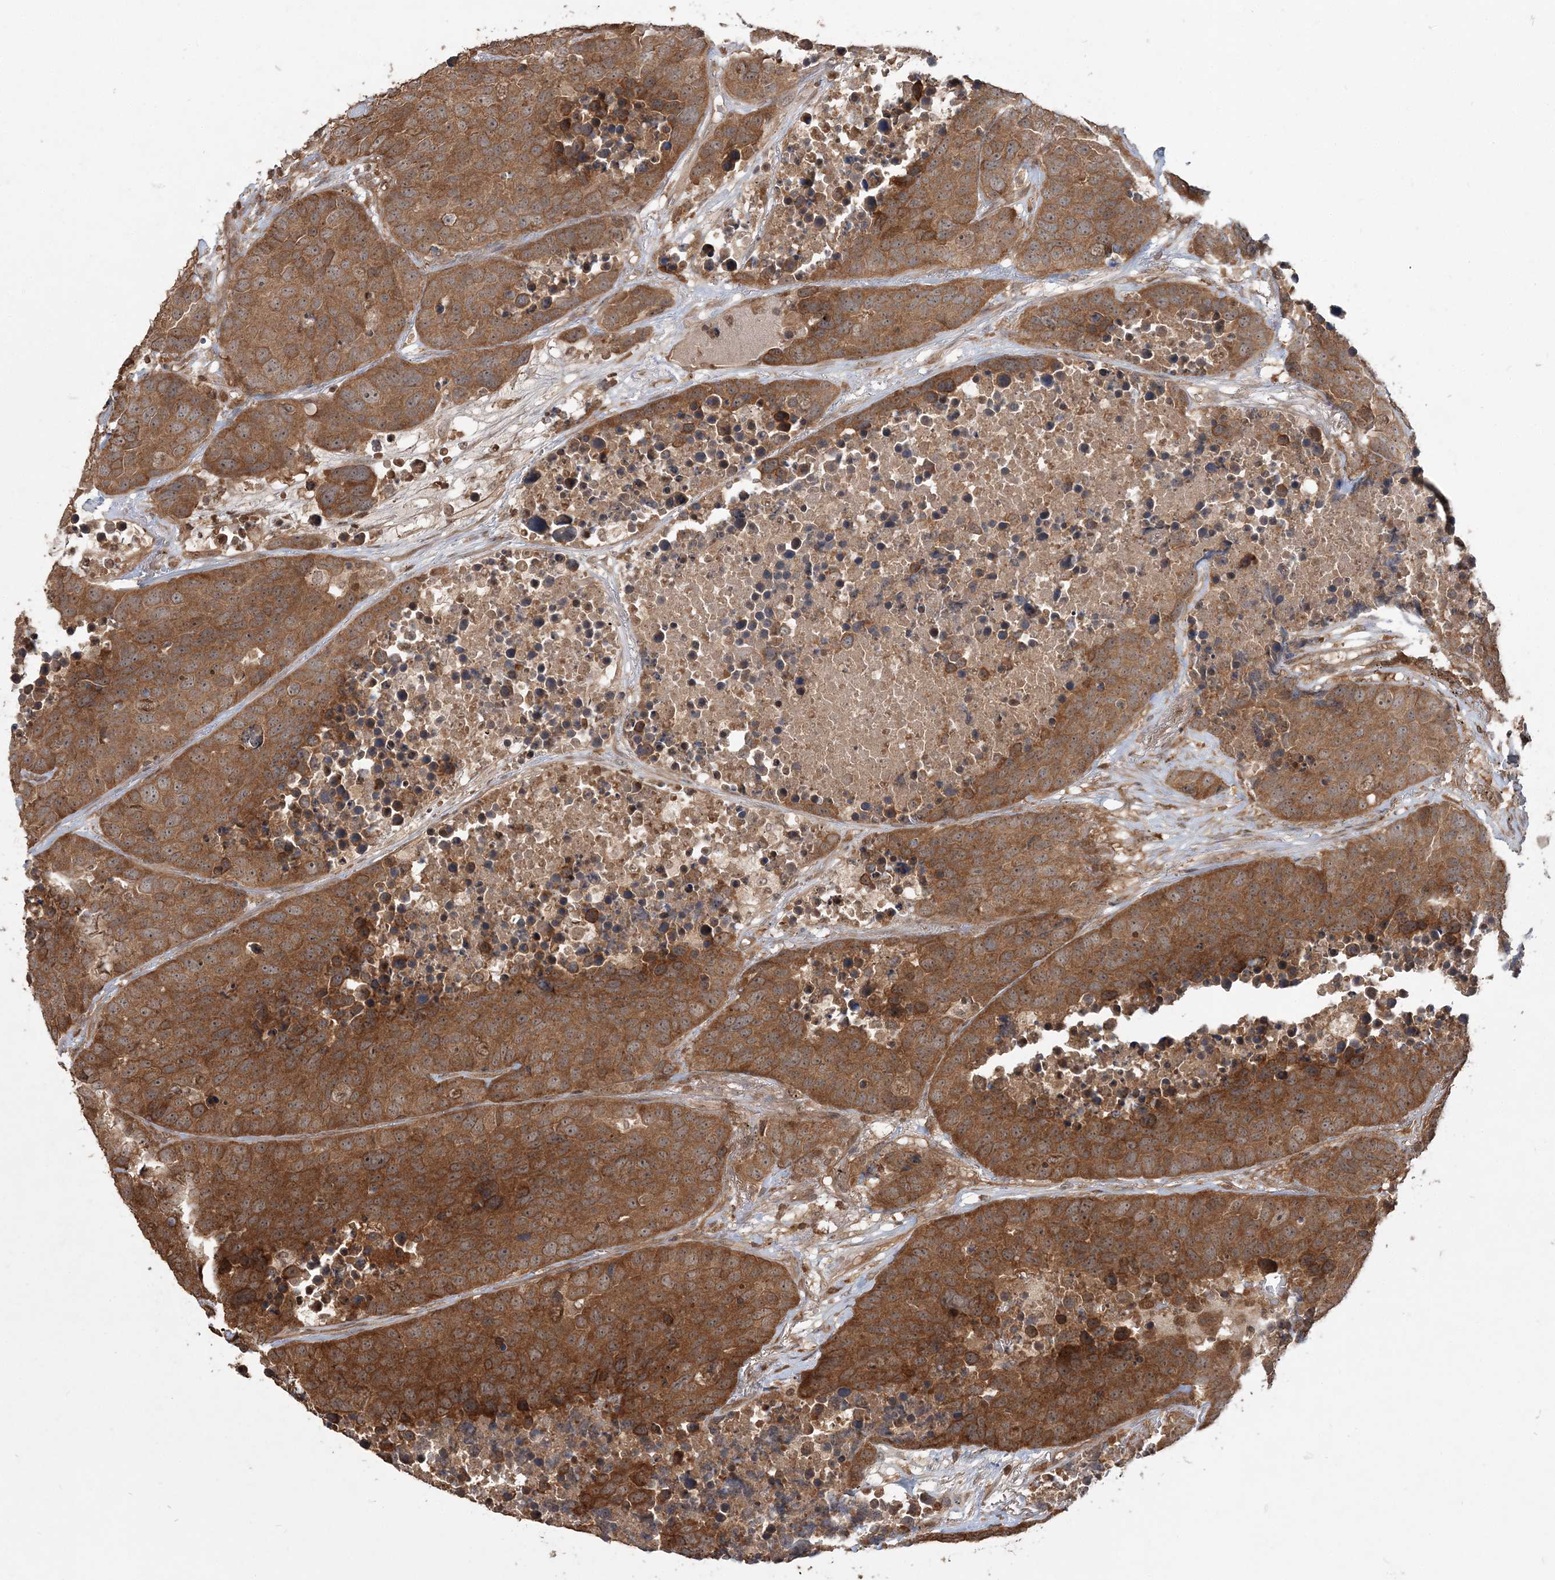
{"staining": {"intensity": "moderate", "quantity": ">75%", "location": "cytoplasmic/membranous"}, "tissue": "carcinoid", "cell_type": "Tumor cells", "image_type": "cancer", "snomed": [{"axis": "morphology", "description": "Carcinoid, malignant, NOS"}, {"axis": "topography", "description": "Lung"}], "caption": "Moderate cytoplasmic/membranous protein expression is seen in approximately >75% of tumor cells in malignant carcinoid.", "gene": "CAB39", "patient": {"sex": "male", "age": 60}}